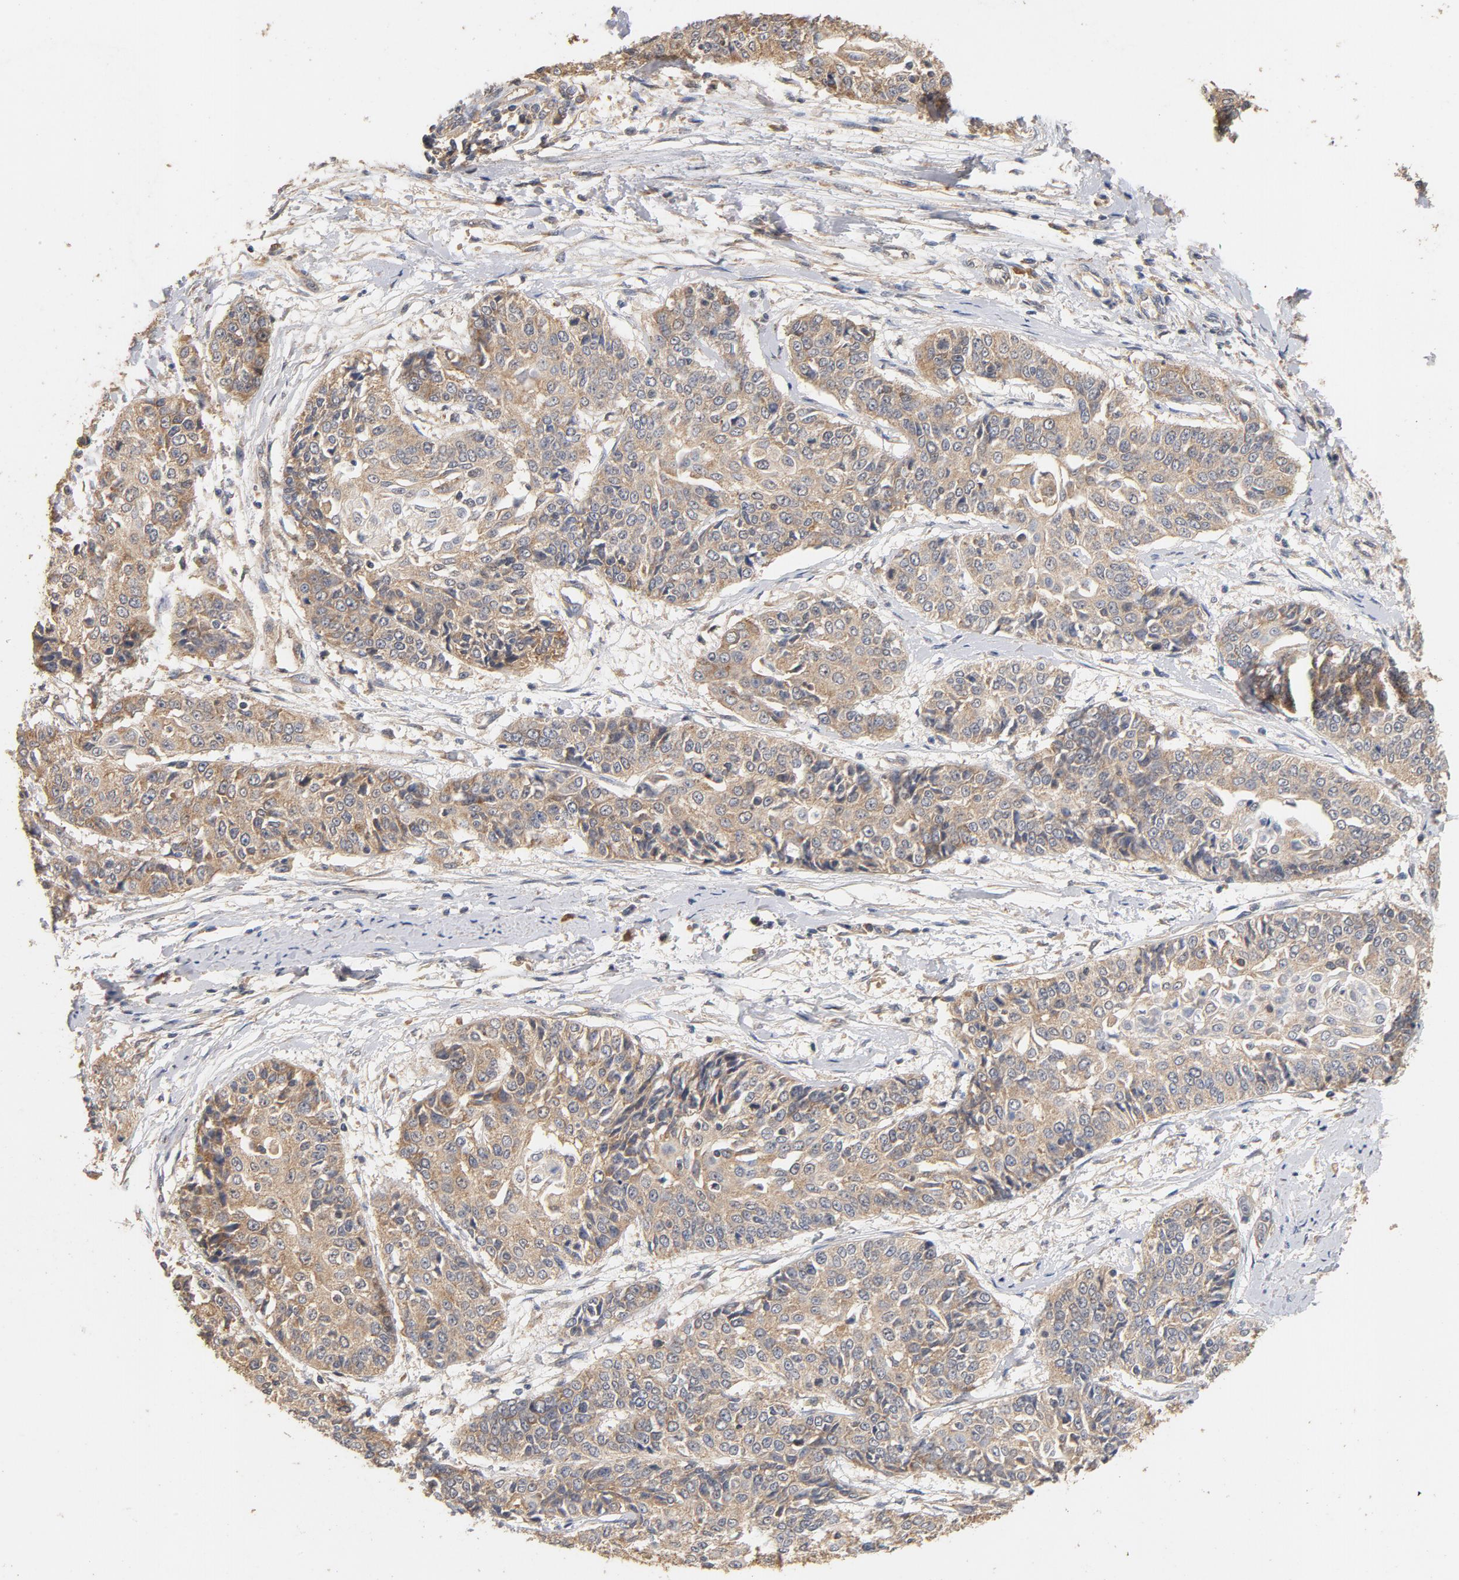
{"staining": {"intensity": "moderate", "quantity": ">75%", "location": "cytoplasmic/membranous"}, "tissue": "cervical cancer", "cell_type": "Tumor cells", "image_type": "cancer", "snomed": [{"axis": "morphology", "description": "Squamous cell carcinoma, NOS"}, {"axis": "topography", "description": "Cervix"}], "caption": "A brown stain shows moderate cytoplasmic/membranous positivity of a protein in cervical squamous cell carcinoma tumor cells.", "gene": "DDX6", "patient": {"sex": "female", "age": 64}}